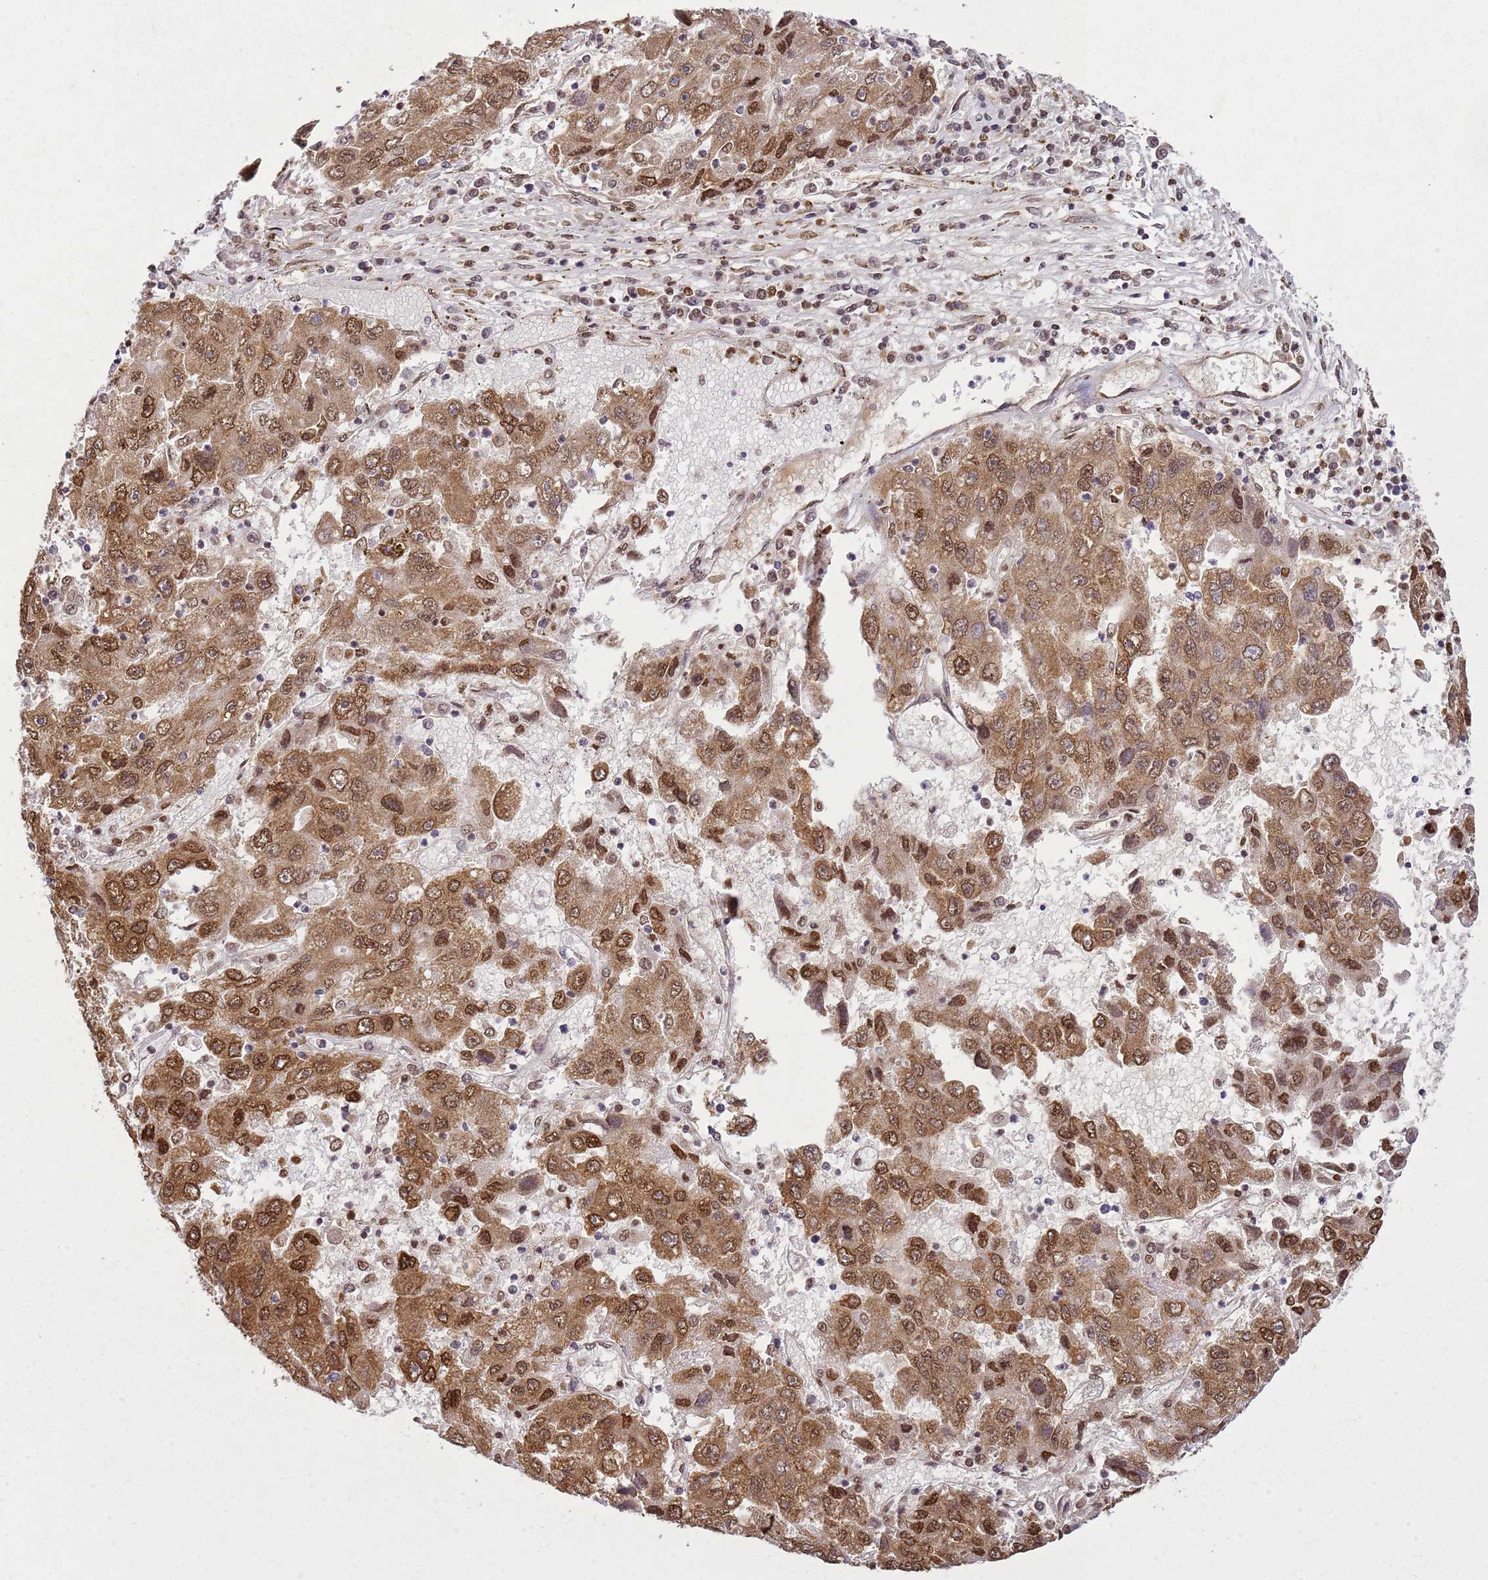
{"staining": {"intensity": "moderate", "quantity": ">75%", "location": "cytoplasmic/membranous,nuclear"}, "tissue": "liver cancer", "cell_type": "Tumor cells", "image_type": "cancer", "snomed": [{"axis": "morphology", "description": "Carcinoma, Hepatocellular, NOS"}, {"axis": "topography", "description": "Liver"}], "caption": "Protein staining shows moderate cytoplasmic/membranous and nuclear staining in approximately >75% of tumor cells in liver cancer (hepatocellular carcinoma).", "gene": "APEX1", "patient": {"sex": "male", "age": 49}}